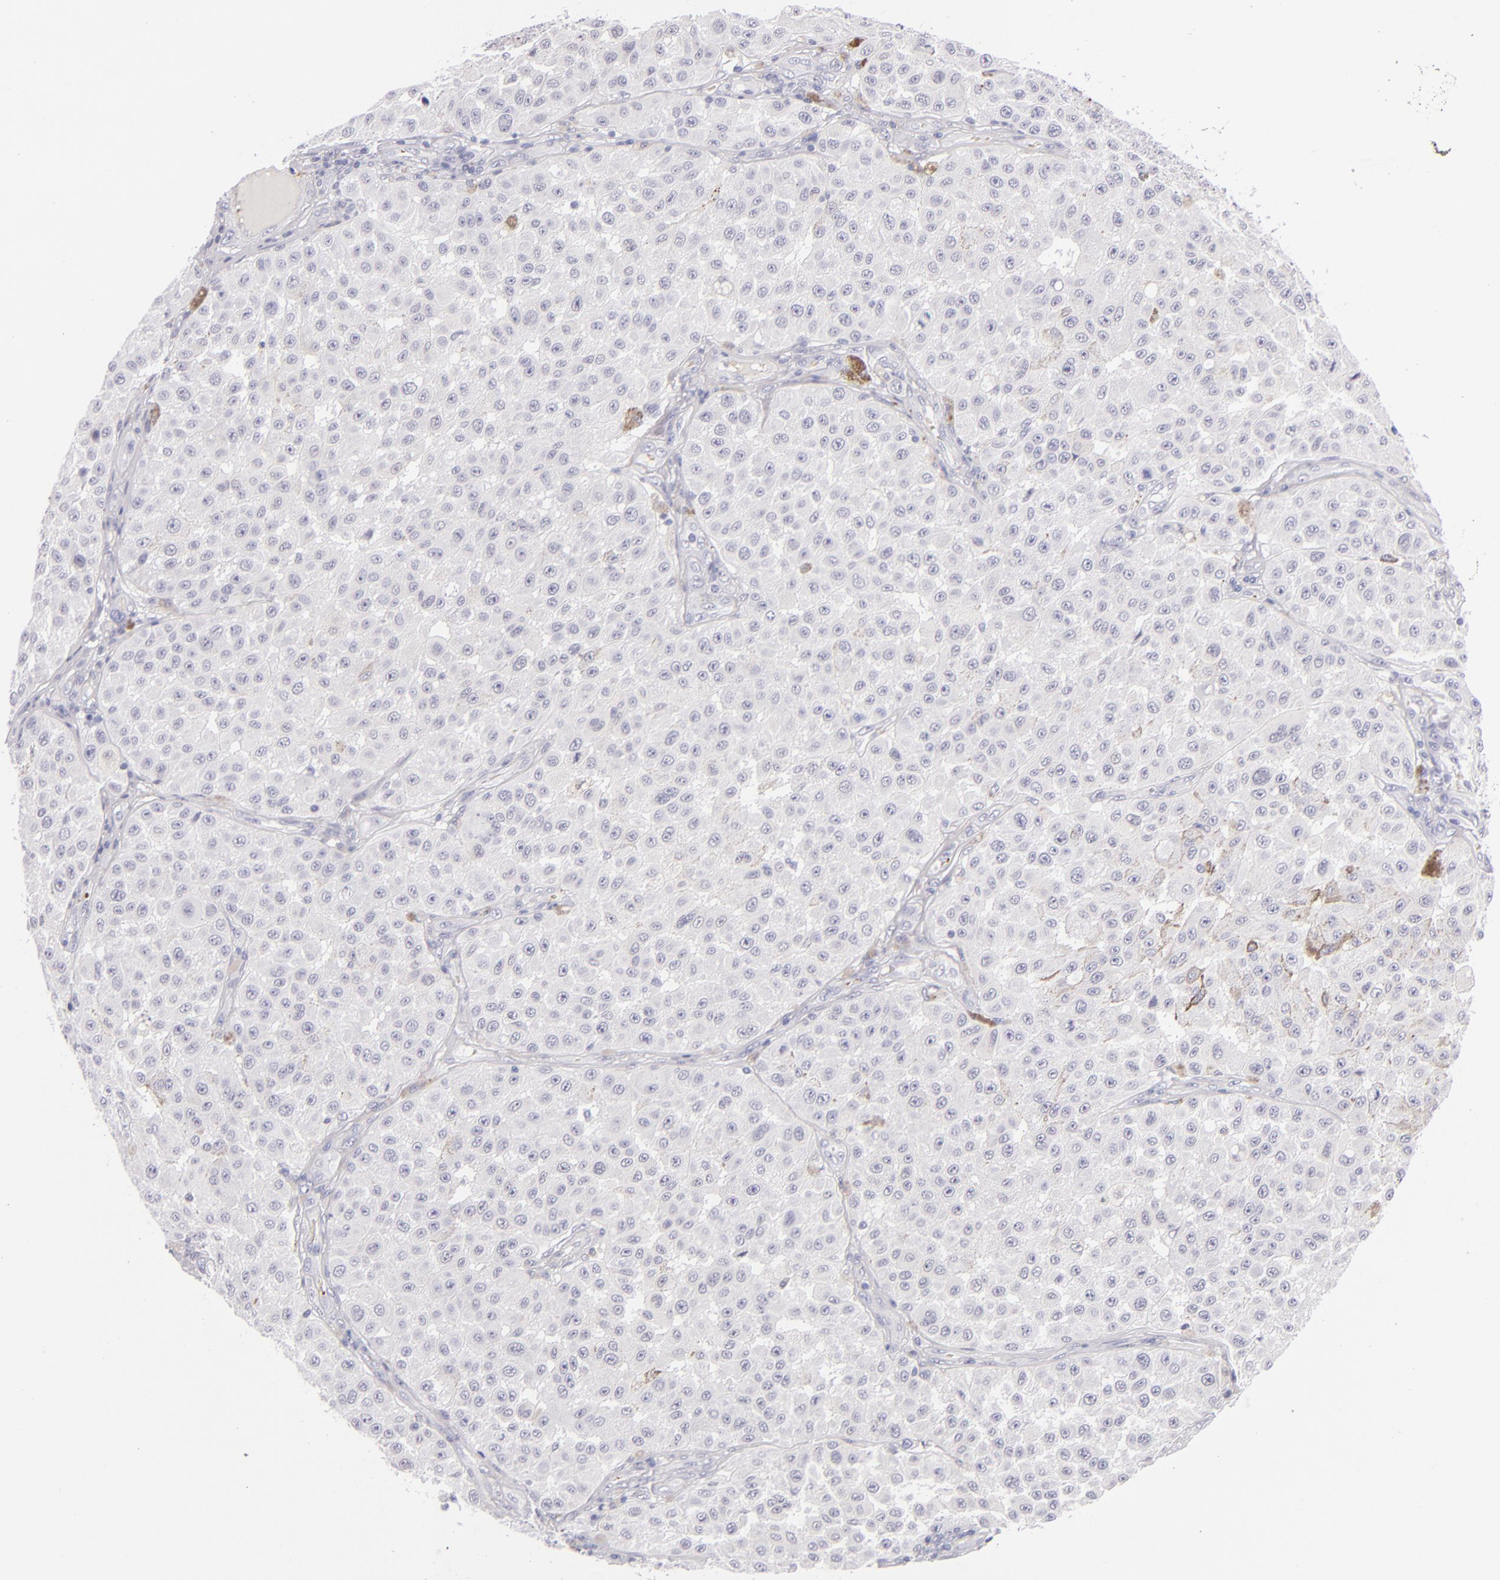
{"staining": {"intensity": "negative", "quantity": "none", "location": "none"}, "tissue": "melanoma", "cell_type": "Tumor cells", "image_type": "cancer", "snomed": [{"axis": "morphology", "description": "Malignant melanoma, NOS"}, {"axis": "topography", "description": "Skin"}], "caption": "Immunohistochemical staining of malignant melanoma reveals no significant expression in tumor cells.", "gene": "GP1BA", "patient": {"sex": "female", "age": 64}}